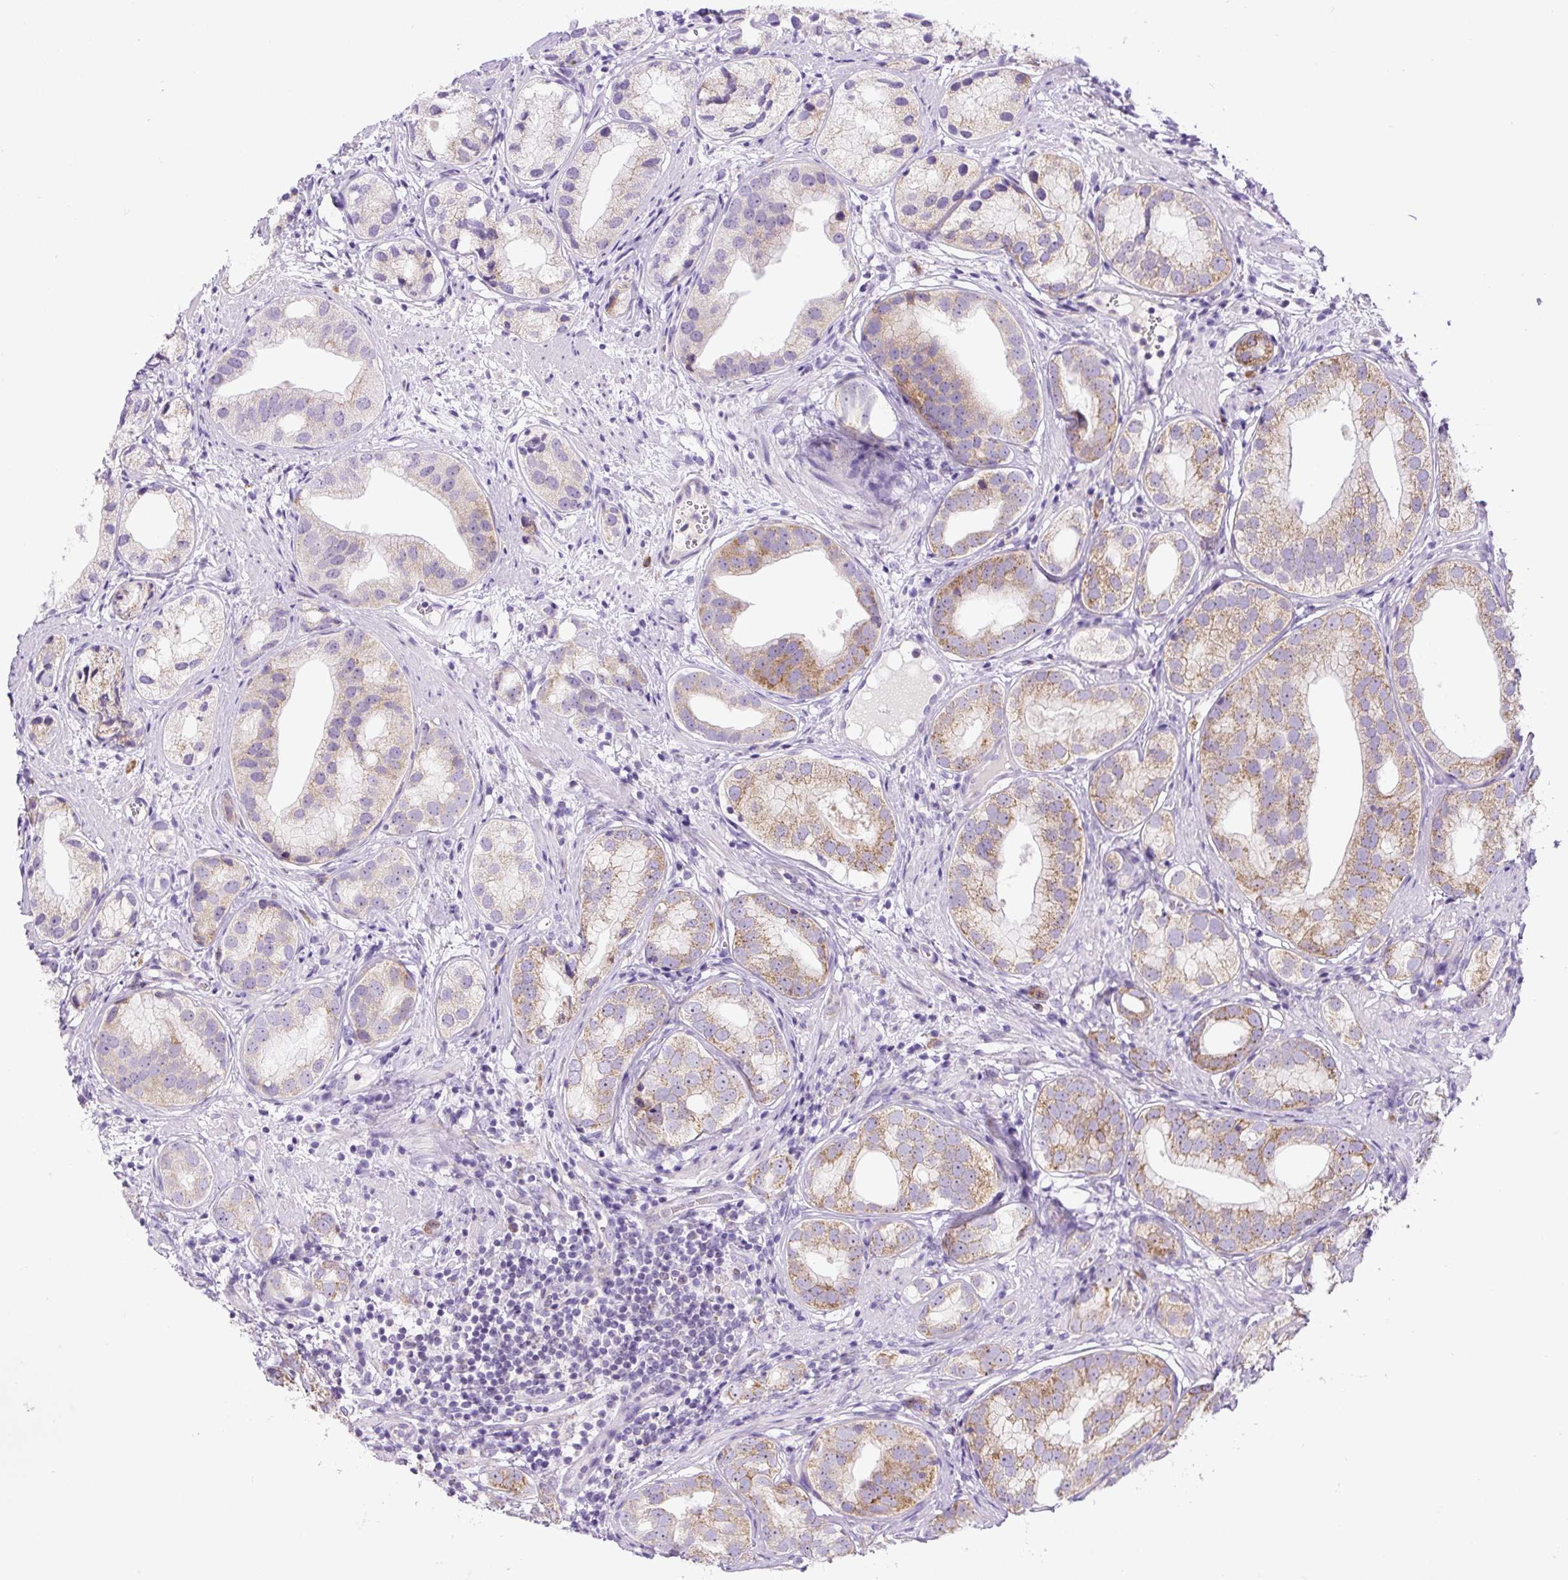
{"staining": {"intensity": "moderate", "quantity": "25%-75%", "location": "cytoplasmic/membranous"}, "tissue": "prostate cancer", "cell_type": "Tumor cells", "image_type": "cancer", "snomed": [{"axis": "morphology", "description": "Adenocarcinoma, High grade"}, {"axis": "topography", "description": "Prostate"}], "caption": "Moderate cytoplasmic/membranous protein positivity is appreciated in approximately 25%-75% of tumor cells in prostate cancer.", "gene": "ZNF596", "patient": {"sex": "male", "age": 82}}